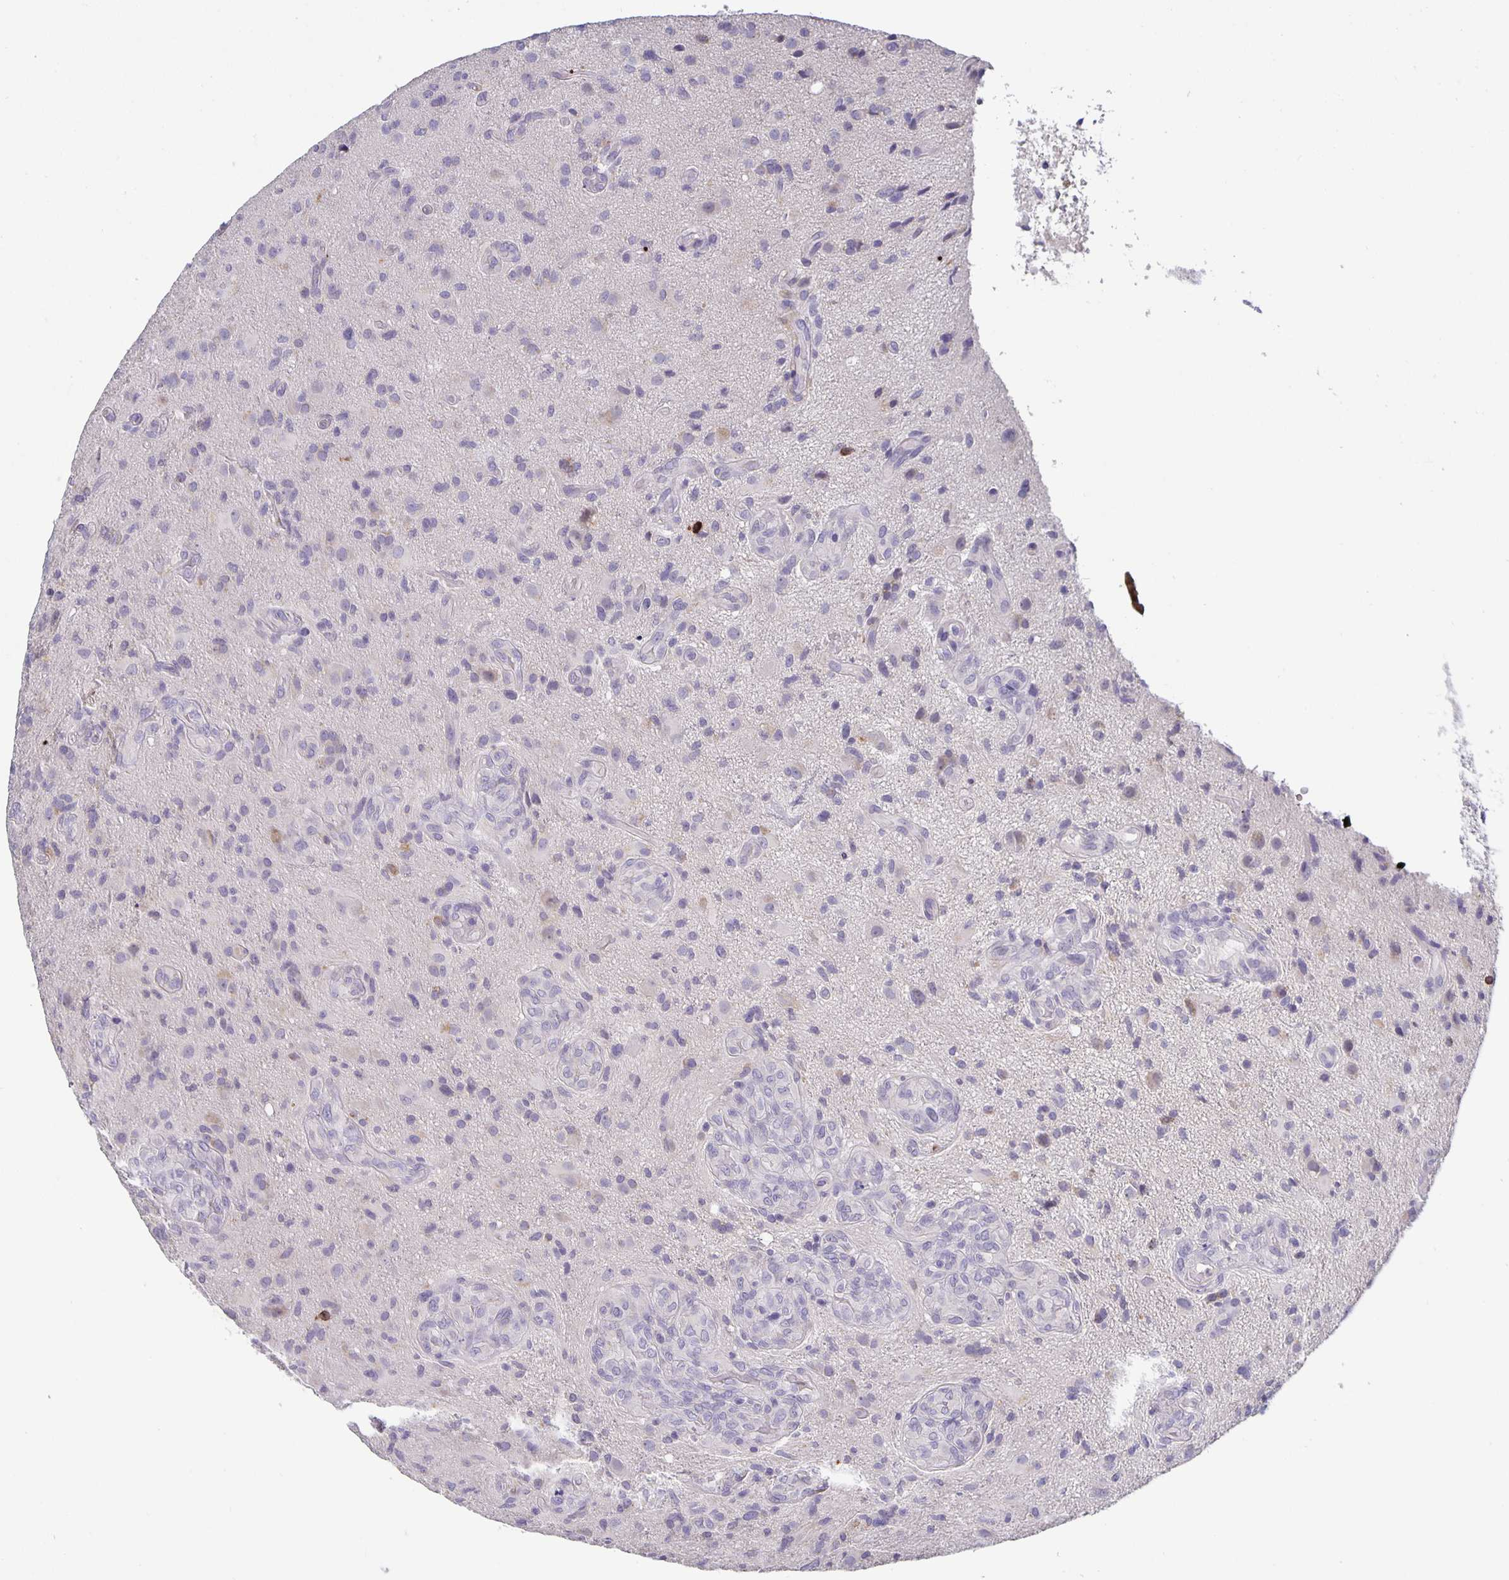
{"staining": {"intensity": "negative", "quantity": "none", "location": "none"}, "tissue": "glioma", "cell_type": "Tumor cells", "image_type": "cancer", "snomed": [{"axis": "morphology", "description": "Glioma, malignant, High grade"}, {"axis": "topography", "description": "Brain"}], "caption": "The immunohistochemistry (IHC) photomicrograph has no significant staining in tumor cells of high-grade glioma (malignant) tissue. (Brightfield microscopy of DAB immunohistochemistry (IHC) at high magnification).", "gene": "GDF15", "patient": {"sex": "male", "age": 55}}